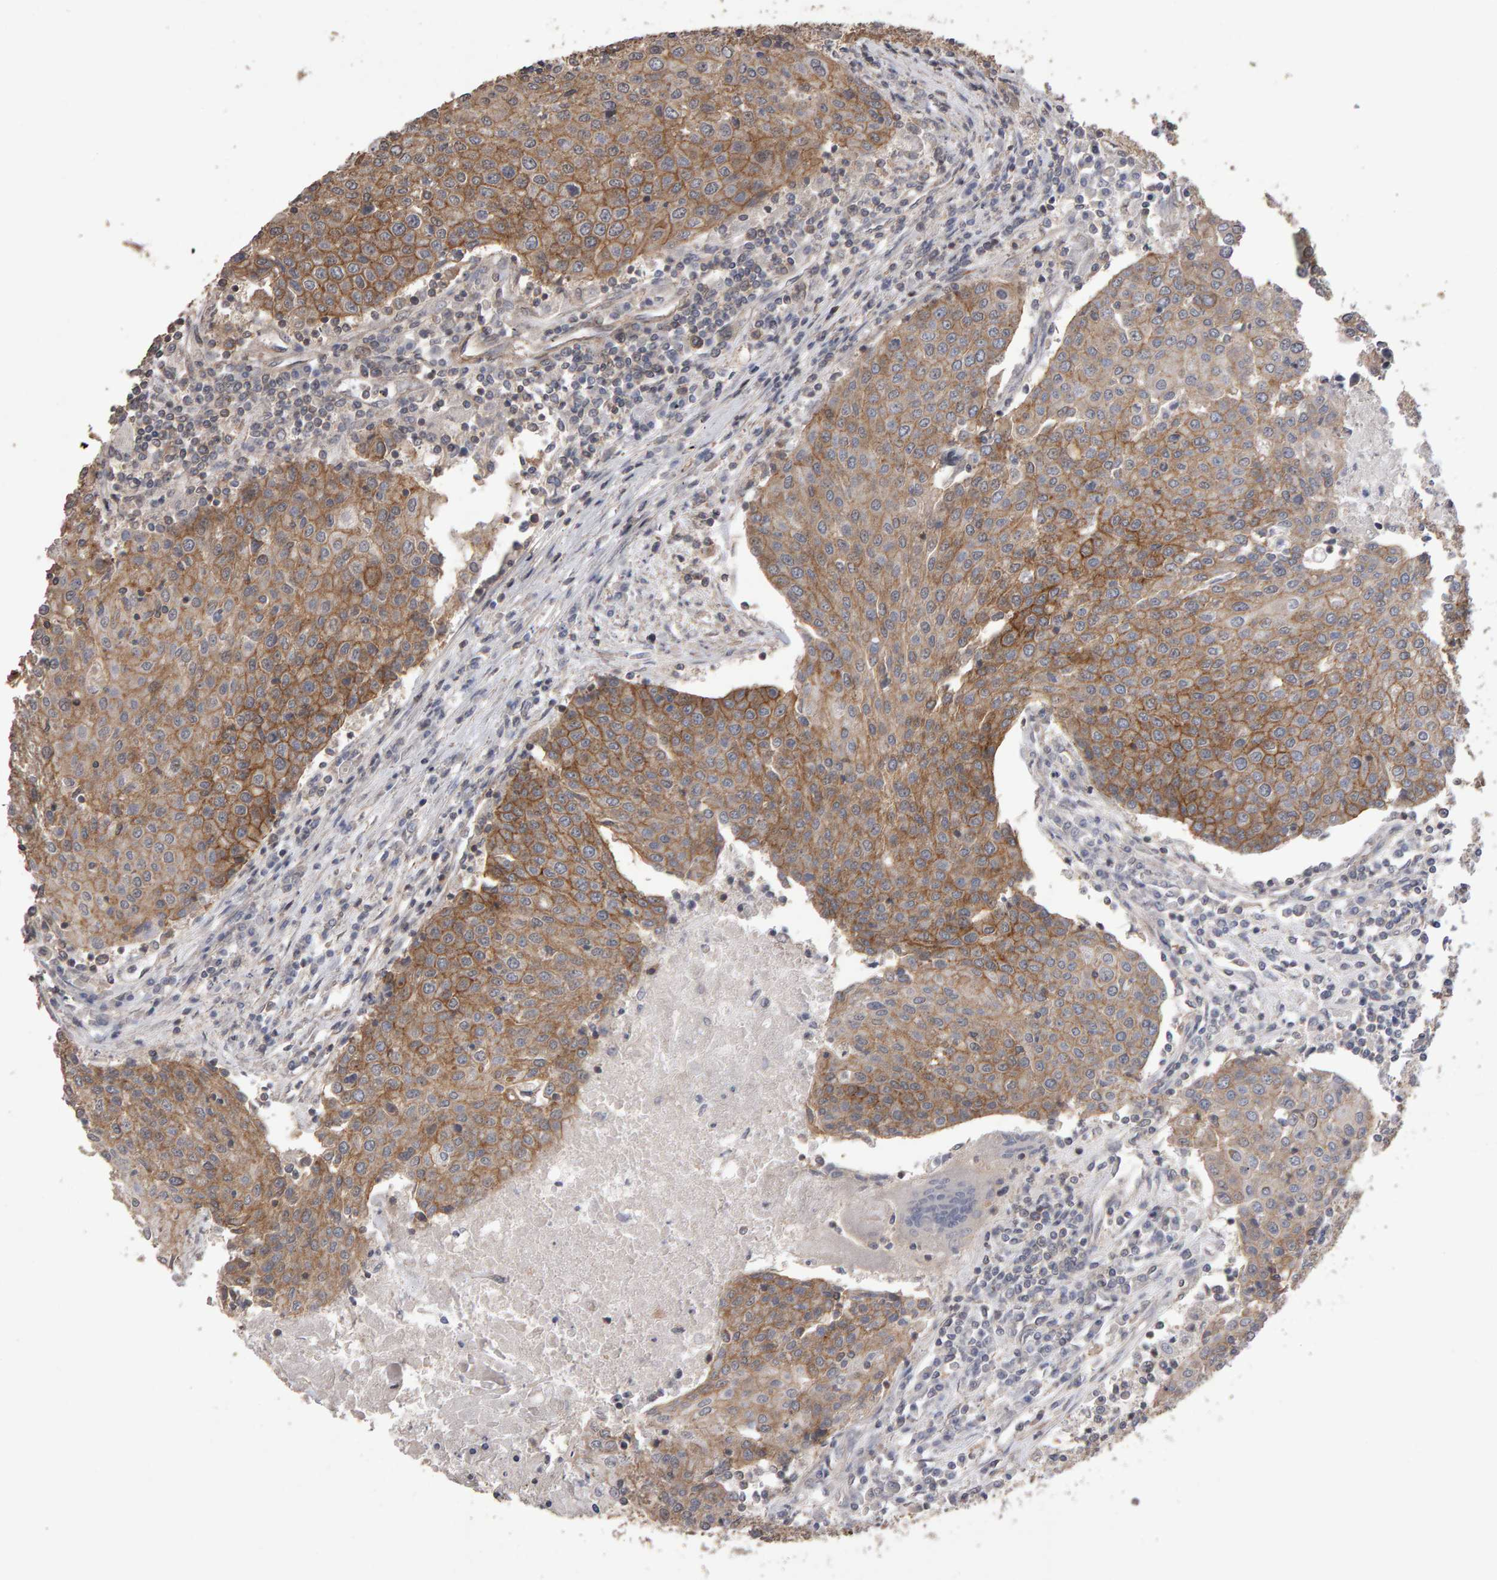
{"staining": {"intensity": "moderate", "quantity": ">75%", "location": "cytoplasmic/membranous"}, "tissue": "urothelial cancer", "cell_type": "Tumor cells", "image_type": "cancer", "snomed": [{"axis": "morphology", "description": "Urothelial carcinoma, High grade"}, {"axis": "topography", "description": "Urinary bladder"}], "caption": "Protein expression by immunohistochemistry (IHC) displays moderate cytoplasmic/membranous expression in approximately >75% of tumor cells in urothelial carcinoma (high-grade).", "gene": "SCRIB", "patient": {"sex": "female", "age": 85}}